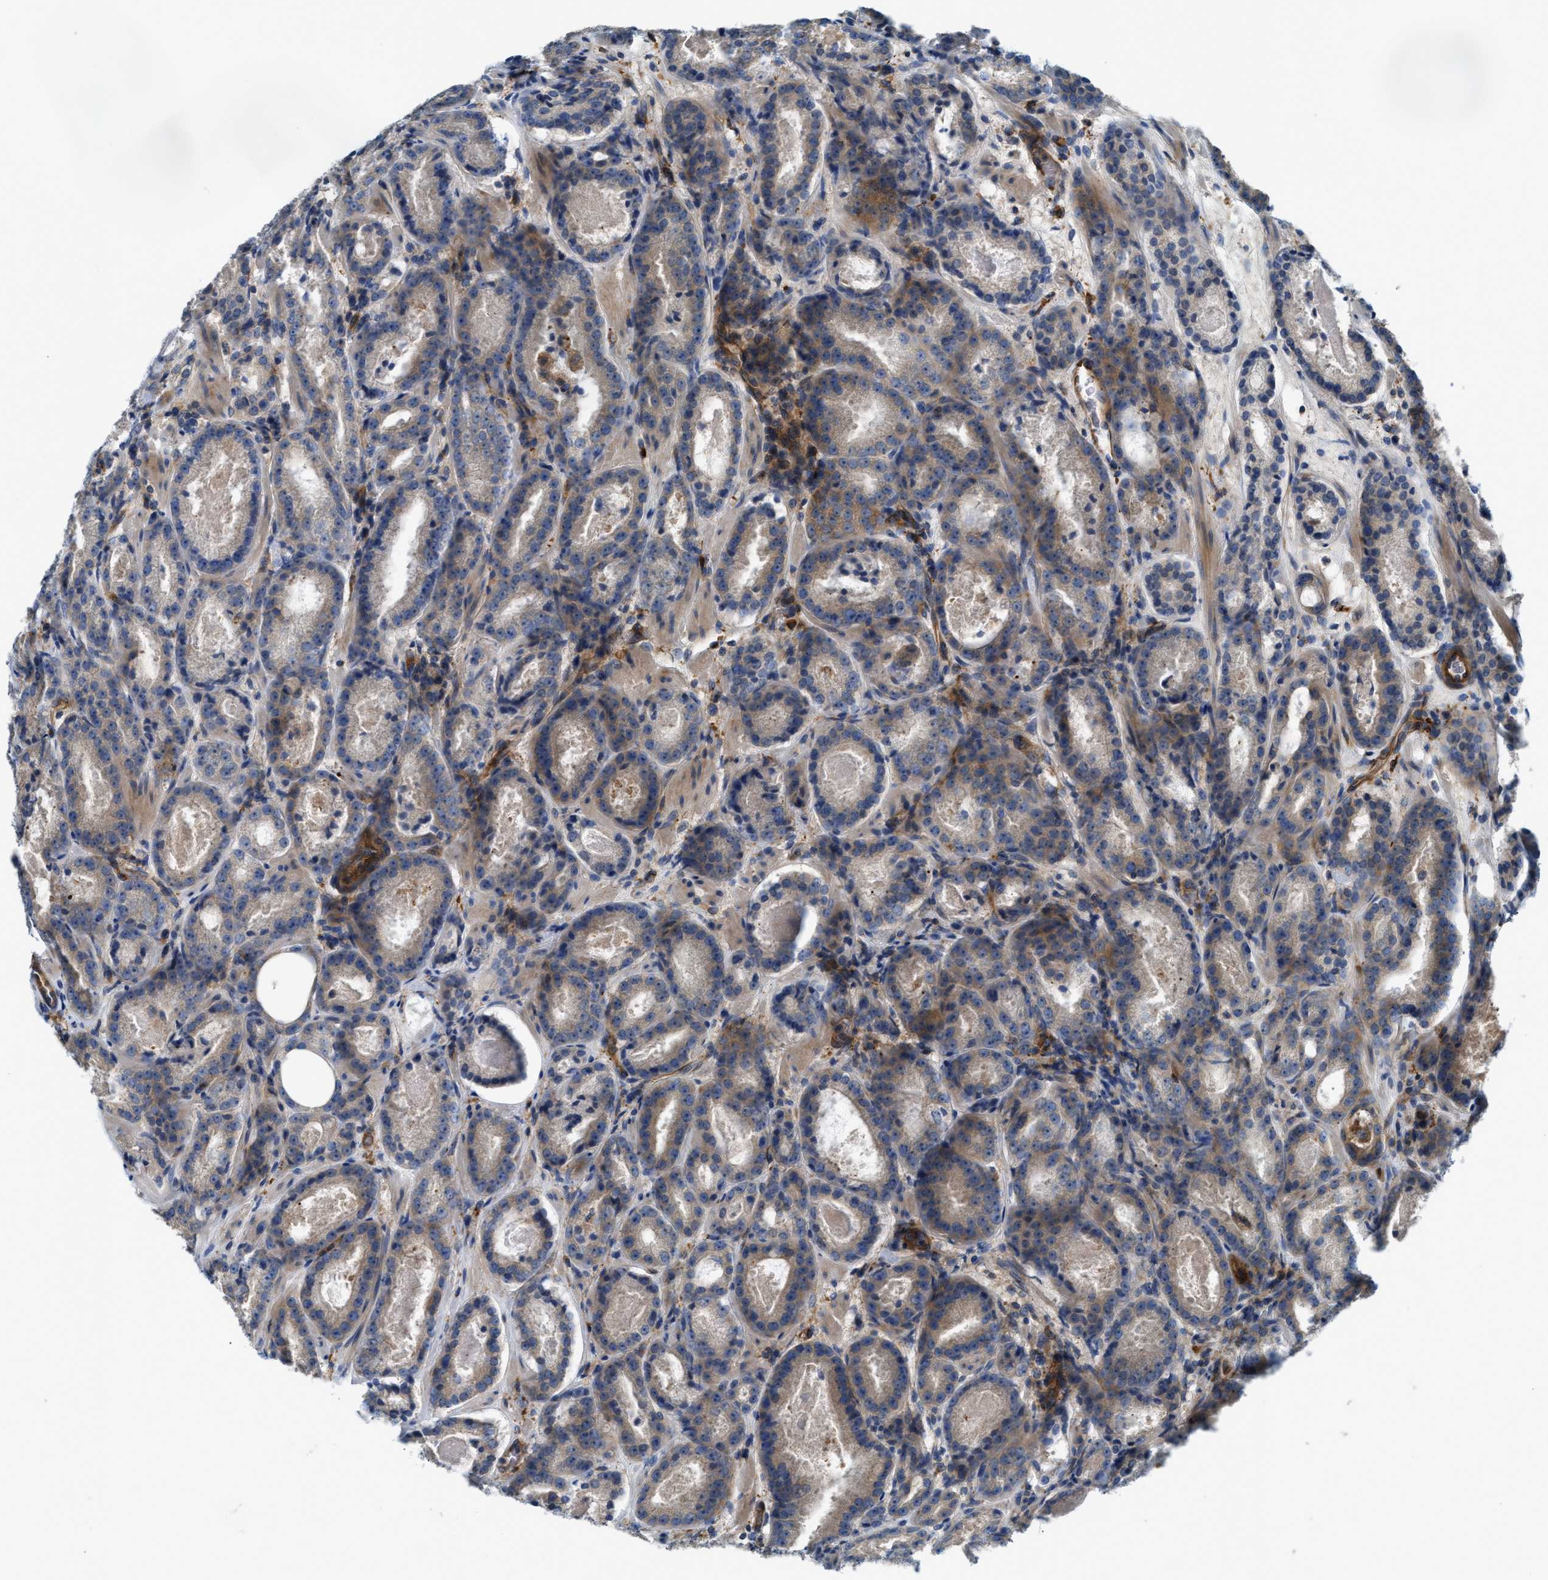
{"staining": {"intensity": "weak", "quantity": "<25%", "location": "cytoplasmic/membranous"}, "tissue": "prostate cancer", "cell_type": "Tumor cells", "image_type": "cancer", "snomed": [{"axis": "morphology", "description": "Adenocarcinoma, Low grade"}, {"axis": "topography", "description": "Prostate"}], "caption": "Tumor cells are negative for brown protein staining in prostate low-grade adenocarcinoma.", "gene": "NSUN7", "patient": {"sex": "male", "age": 69}}